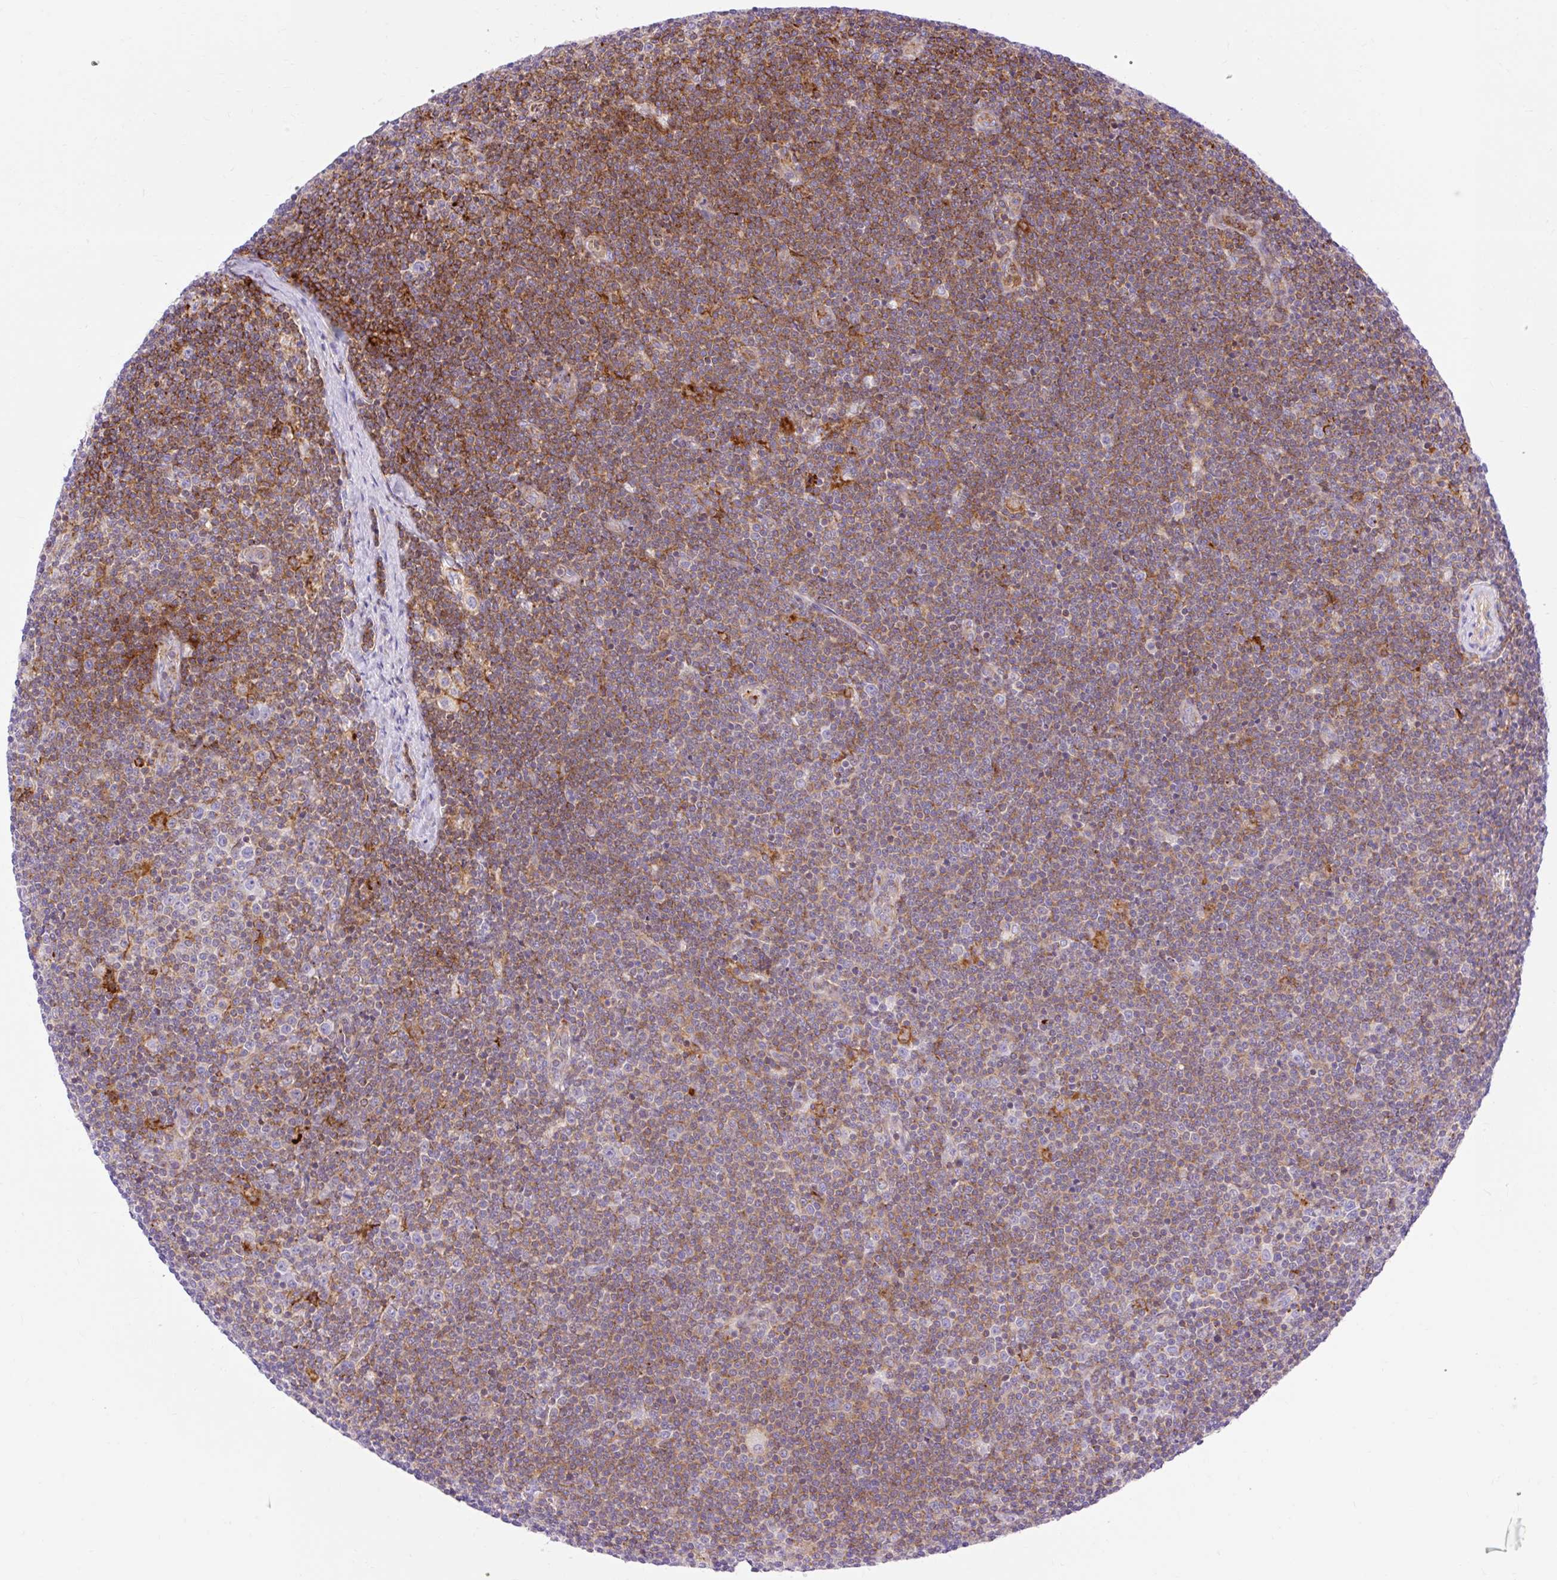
{"staining": {"intensity": "moderate", "quantity": "25%-75%", "location": "cytoplasmic/membranous"}, "tissue": "lymphoma", "cell_type": "Tumor cells", "image_type": "cancer", "snomed": [{"axis": "morphology", "description": "Malignant lymphoma, non-Hodgkin's type, Low grade"}, {"axis": "topography", "description": "Lymph node"}], "caption": "Lymphoma stained with a brown dye reveals moderate cytoplasmic/membranous positive positivity in about 25%-75% of tumor cells.", "gene": "CORO7-PAM16", "patient": {"sex": "male", "age": 48}}